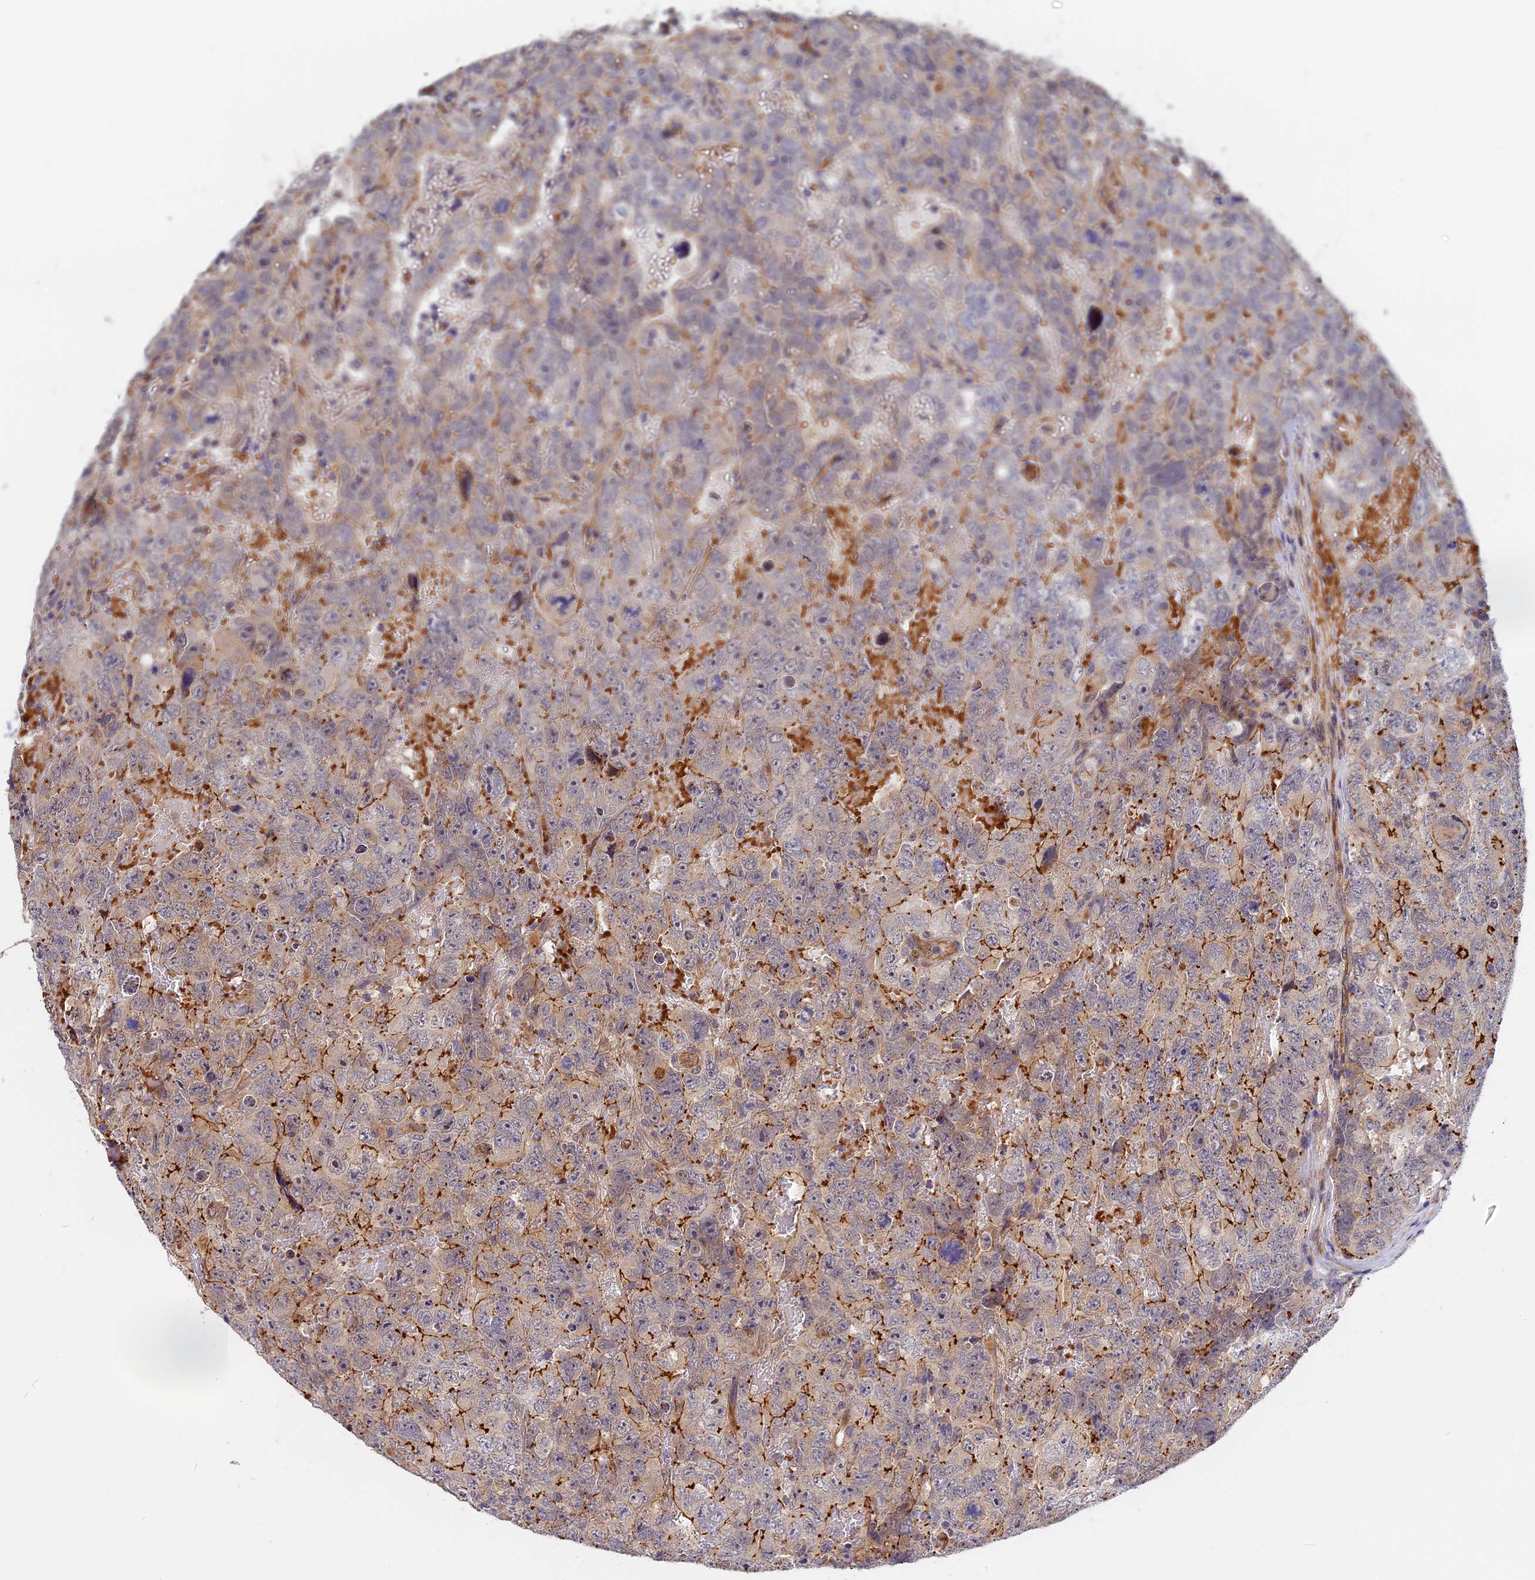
{"staining": {"intensity": "moderate", "quantity": "25%-75%", "location": "cytoplasmic/membranous"}, "tissue": "testis cancer", "cell_type": "Tumor cells", "image_type": "cancer", "snomed": [{"axis": "morphology", "description": "Carcinoma, Embryonal, NOS"}, {"axis": "topography", "description": "Testis"}], "caption": "Human testis cancer (embryonal carcinoma) stained for a protein (brown) shows moderate cytoplasmic/membranous positive positivity in approximately 25%-75% of tumor cells.", "gene": "MISP3", "patient": {"sex": "male", "age": 45}}